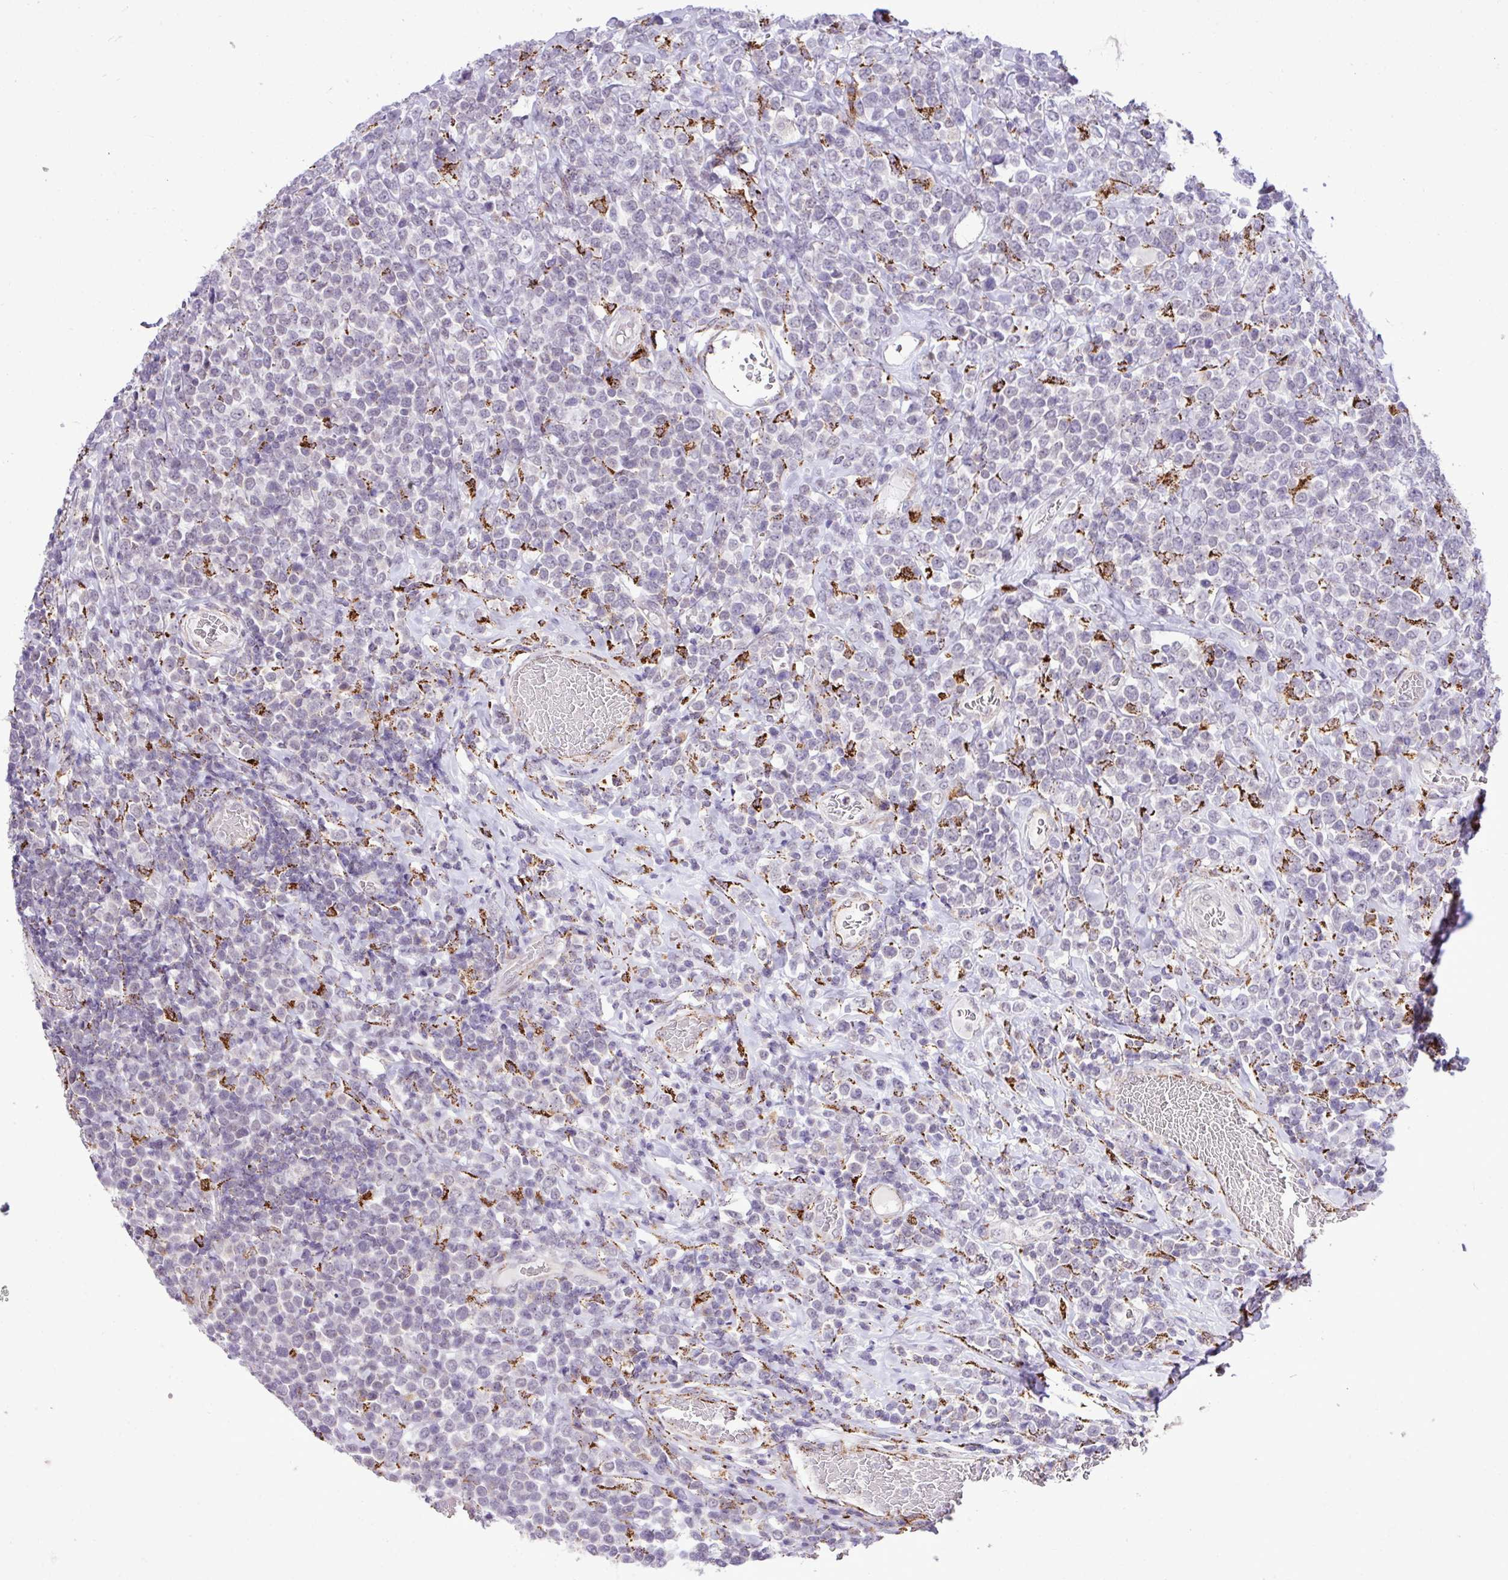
{"staining": {"intensity": "negative", "quantity": "none", "location": "none"}, "tissue": "lymphoma", "cell_type": "Tumor cells", "image_type": "cancer", "snomed": [{"axis": "morphology", "description": "Malignant lymphoma, non-Hodgkin's type, High grade"}, {"axis": "topography", "description": "Soft tissue"}], "caption": "This is a image of immunohistochemistry (IHC) staining of malignant lymphoma, non-Hodgkin's type (high-grade), which shows no expression in tumor cells.", "gene": "SGPP1", "patient": {"sex": "female", "age": 56}}